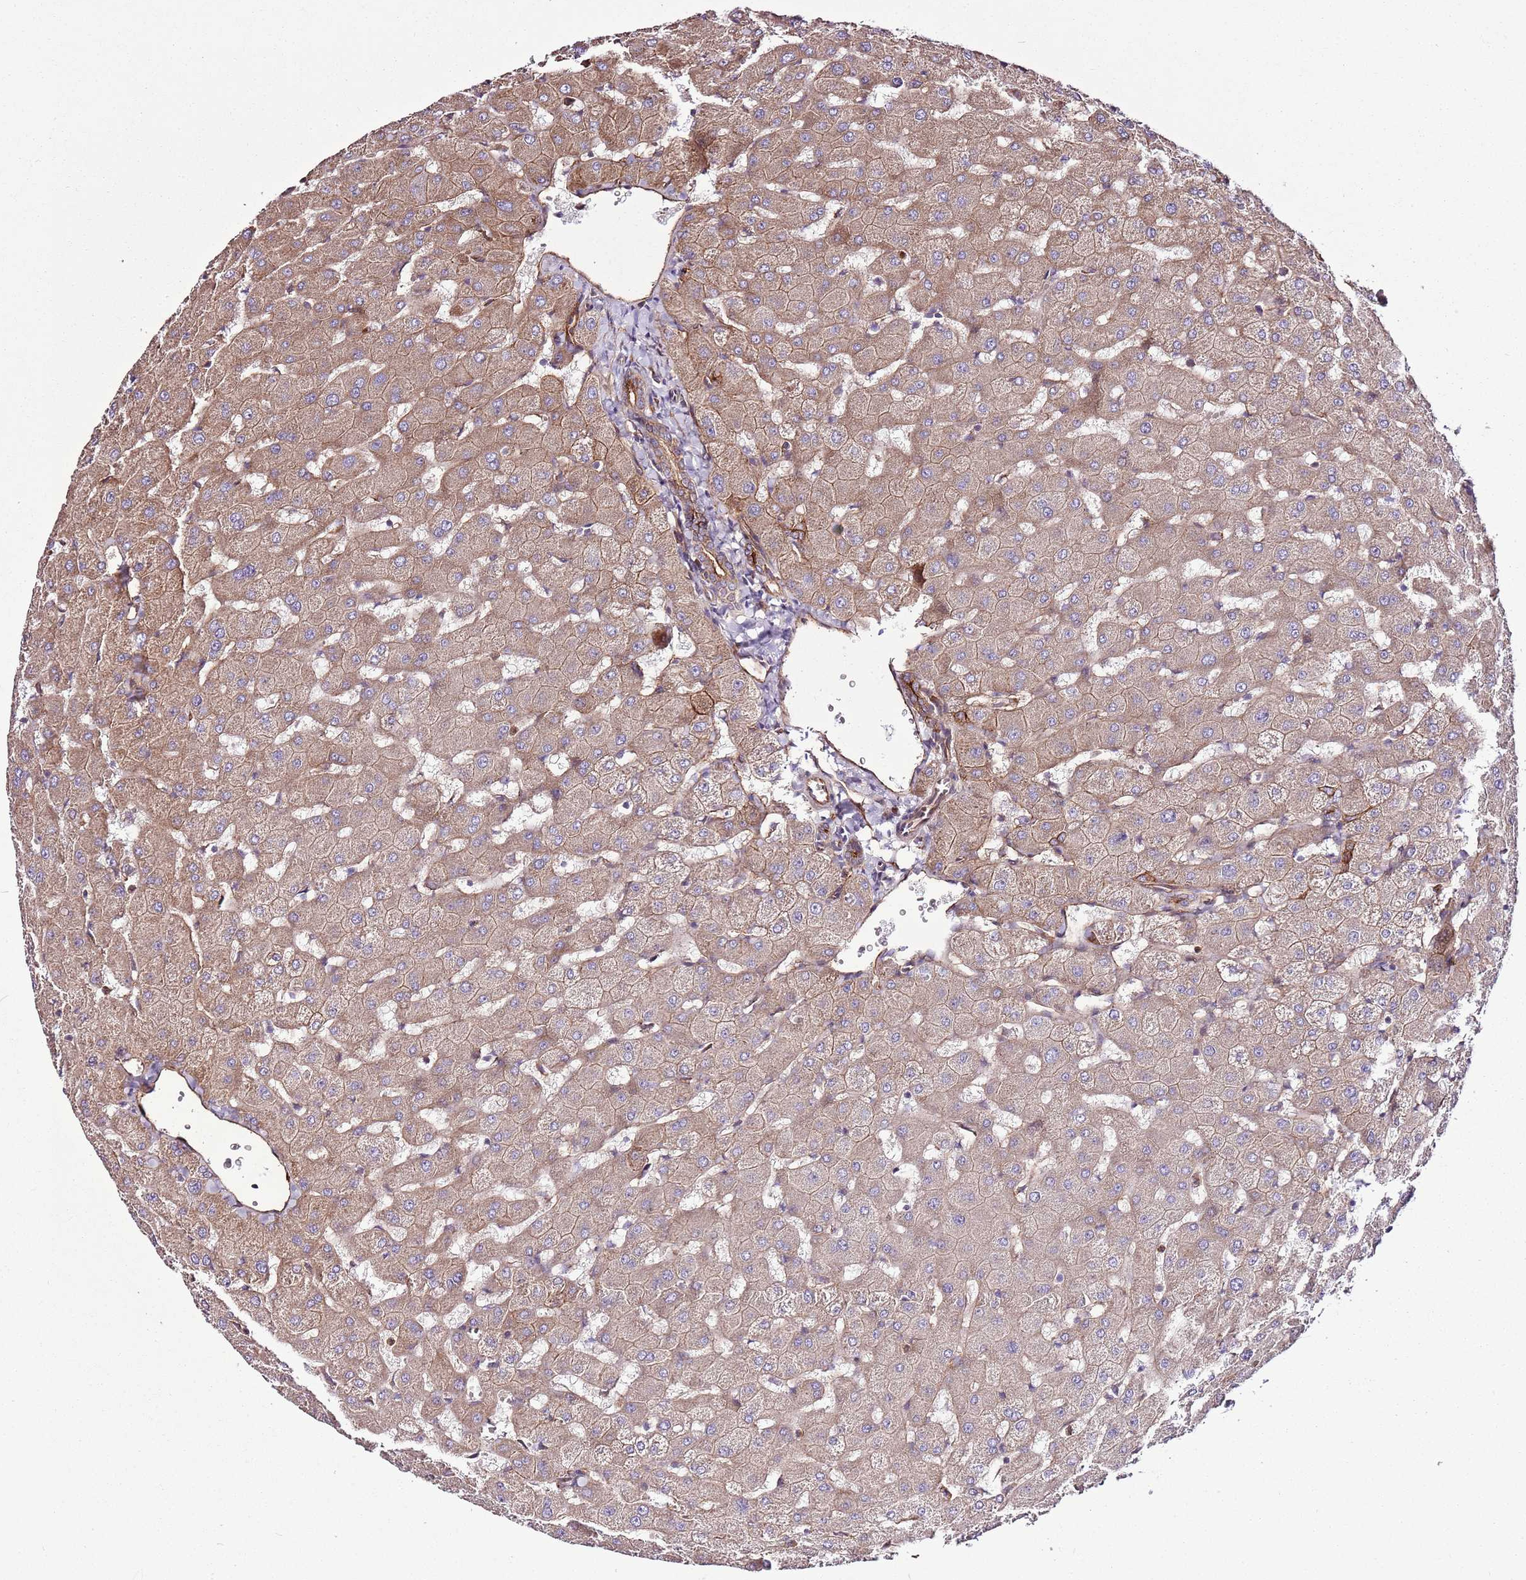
{"staining": {"intensity": "moderate", "quantity": "25%-75%", "location": "cytoplasmic/membranous"}, "tissue": "liver", "cell_type": "Cholangiocytes", "image_type": "normal", "snomed": [{"axis": "morphology", "description": "Normal tissue, NOS"}, {"axis": "topography", "description": "Liver"}], "caption": "High-power microscopy captured an immunohistochemistry micrograph of normal liver, revealing moderate cytoplasmic/membranous staining in about 25%-75% of cholangiocytes. (DAB IHC with brightfield microscopy, high magnification).", "gene": "ZNF827", "patient": {"sex": "female", "age": 63}}